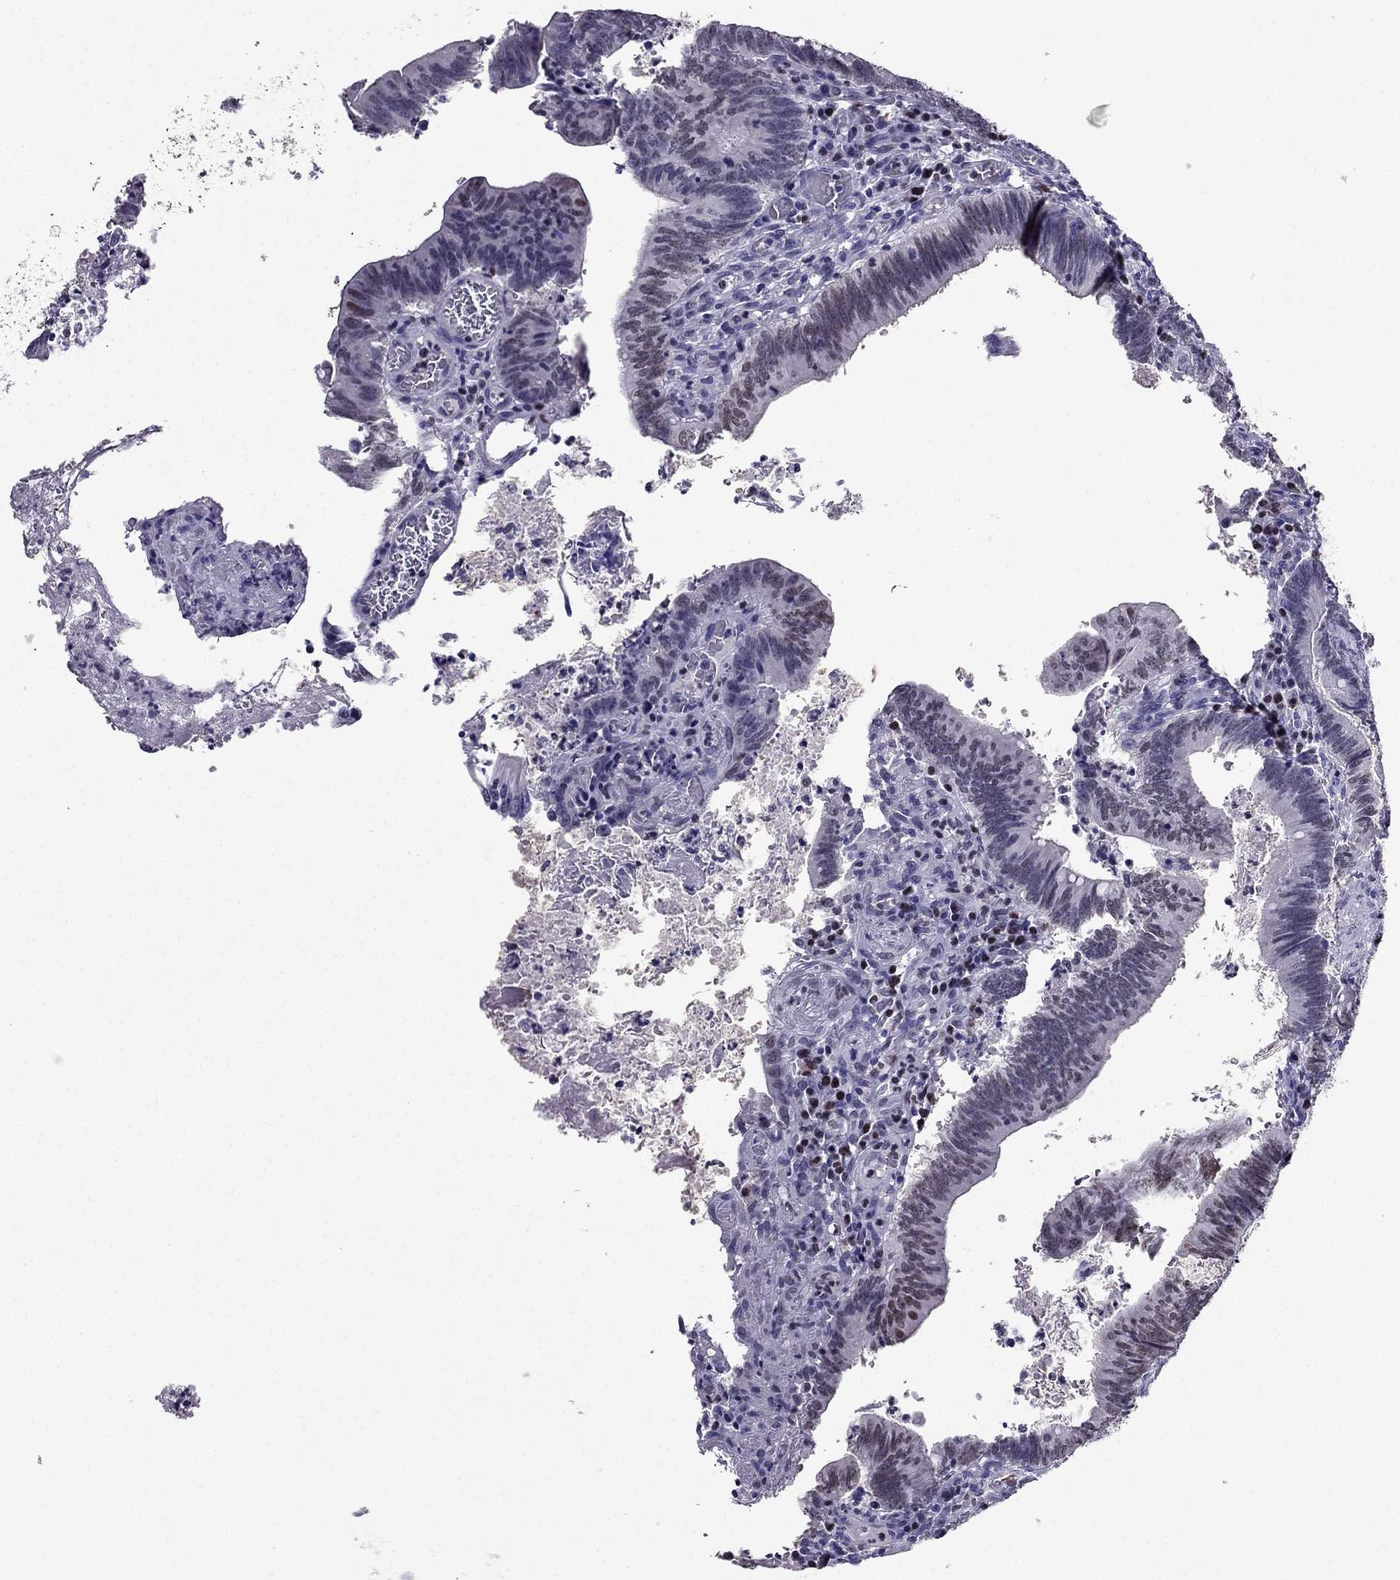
{"staining": {"intensity": "moderate", "quantity": "<25%", "location": "nuclear"}, "tissue": "colorectal cancer", "cell_type": "Tumor cells", "image_type": "cancer", "snomed": [{"axis": "morphology", "description": "Adenocarcinoma, NOS"}, {"axis": "topography", "description": "Colon"}], "caption": "Human colorectal adenocarcinoma stained for a protein (brown) displays moderate nuclear positive positivity in approximately <25% of tumor cells.", "gene": "ARID3A", "patient": {"sex": "female", "age": 70}}